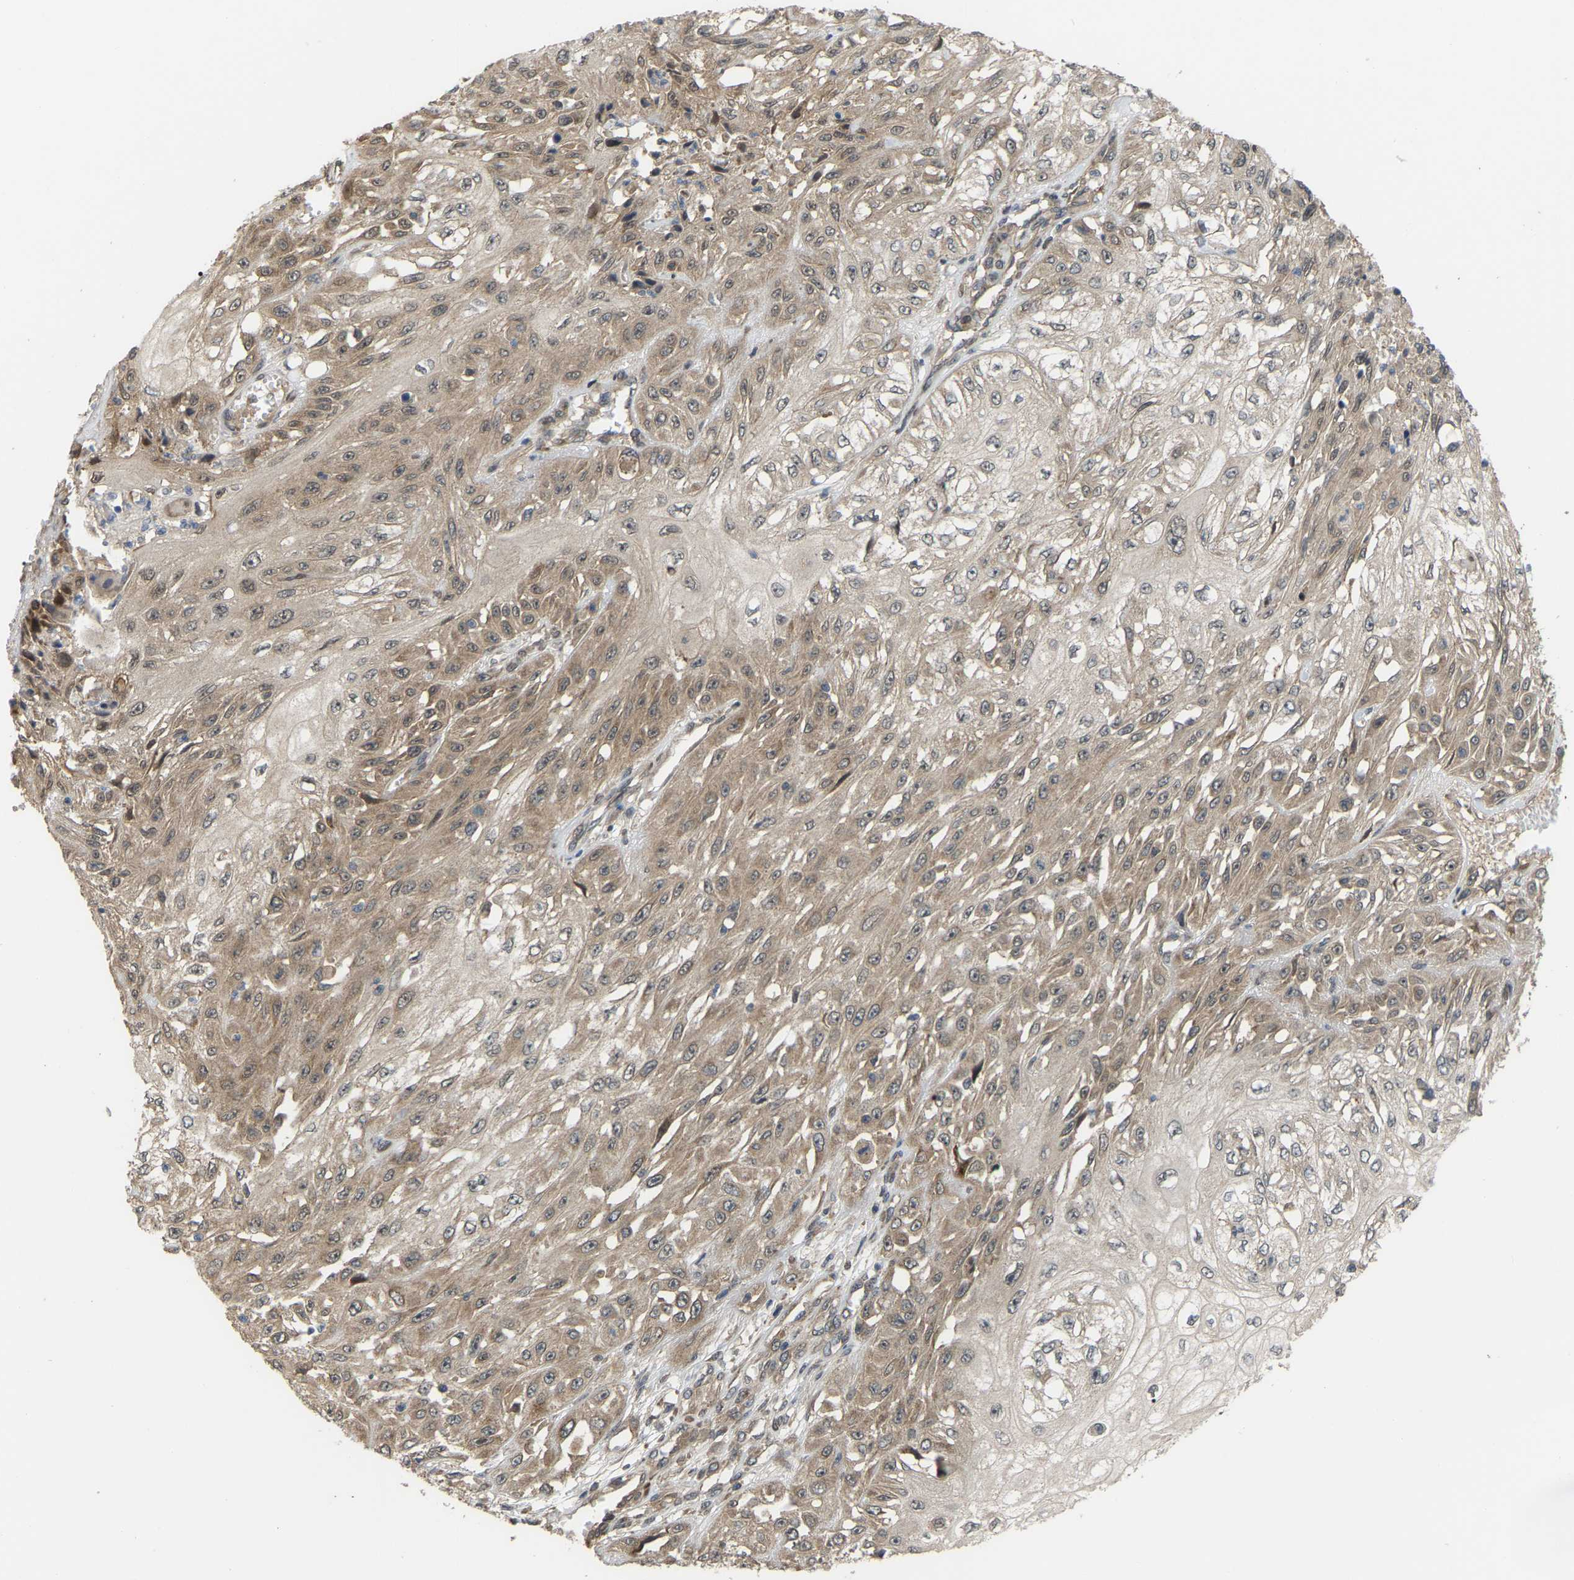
{"staining": {"intensity": "moderate", "quantity": "25%-75%", "location": "cytoplasmic/membranous"}, "tissue": "skin cancer", "cell_type": "Tumor cells", "image_type": "cancer", "snomed": [{"axis": "morphology", "description": "Squamous cell carcinoma, NOS"}, {"axis": "morphology", "description": "Squamous cell carcinoma, metastatic, NOS"}, {"axis": "topography", "description": "Skin"}, {"axis": "topography", "description": "Lymph node"}], "caption": "This is an image of IHC staining of skin cancer (metastatic squamous cell carcinoma), which shows moderate positivity in the cytoplasmic/membranous of tumor cells.", "gene": "CROT", "patient": {"sex": "male", "age": 75}}